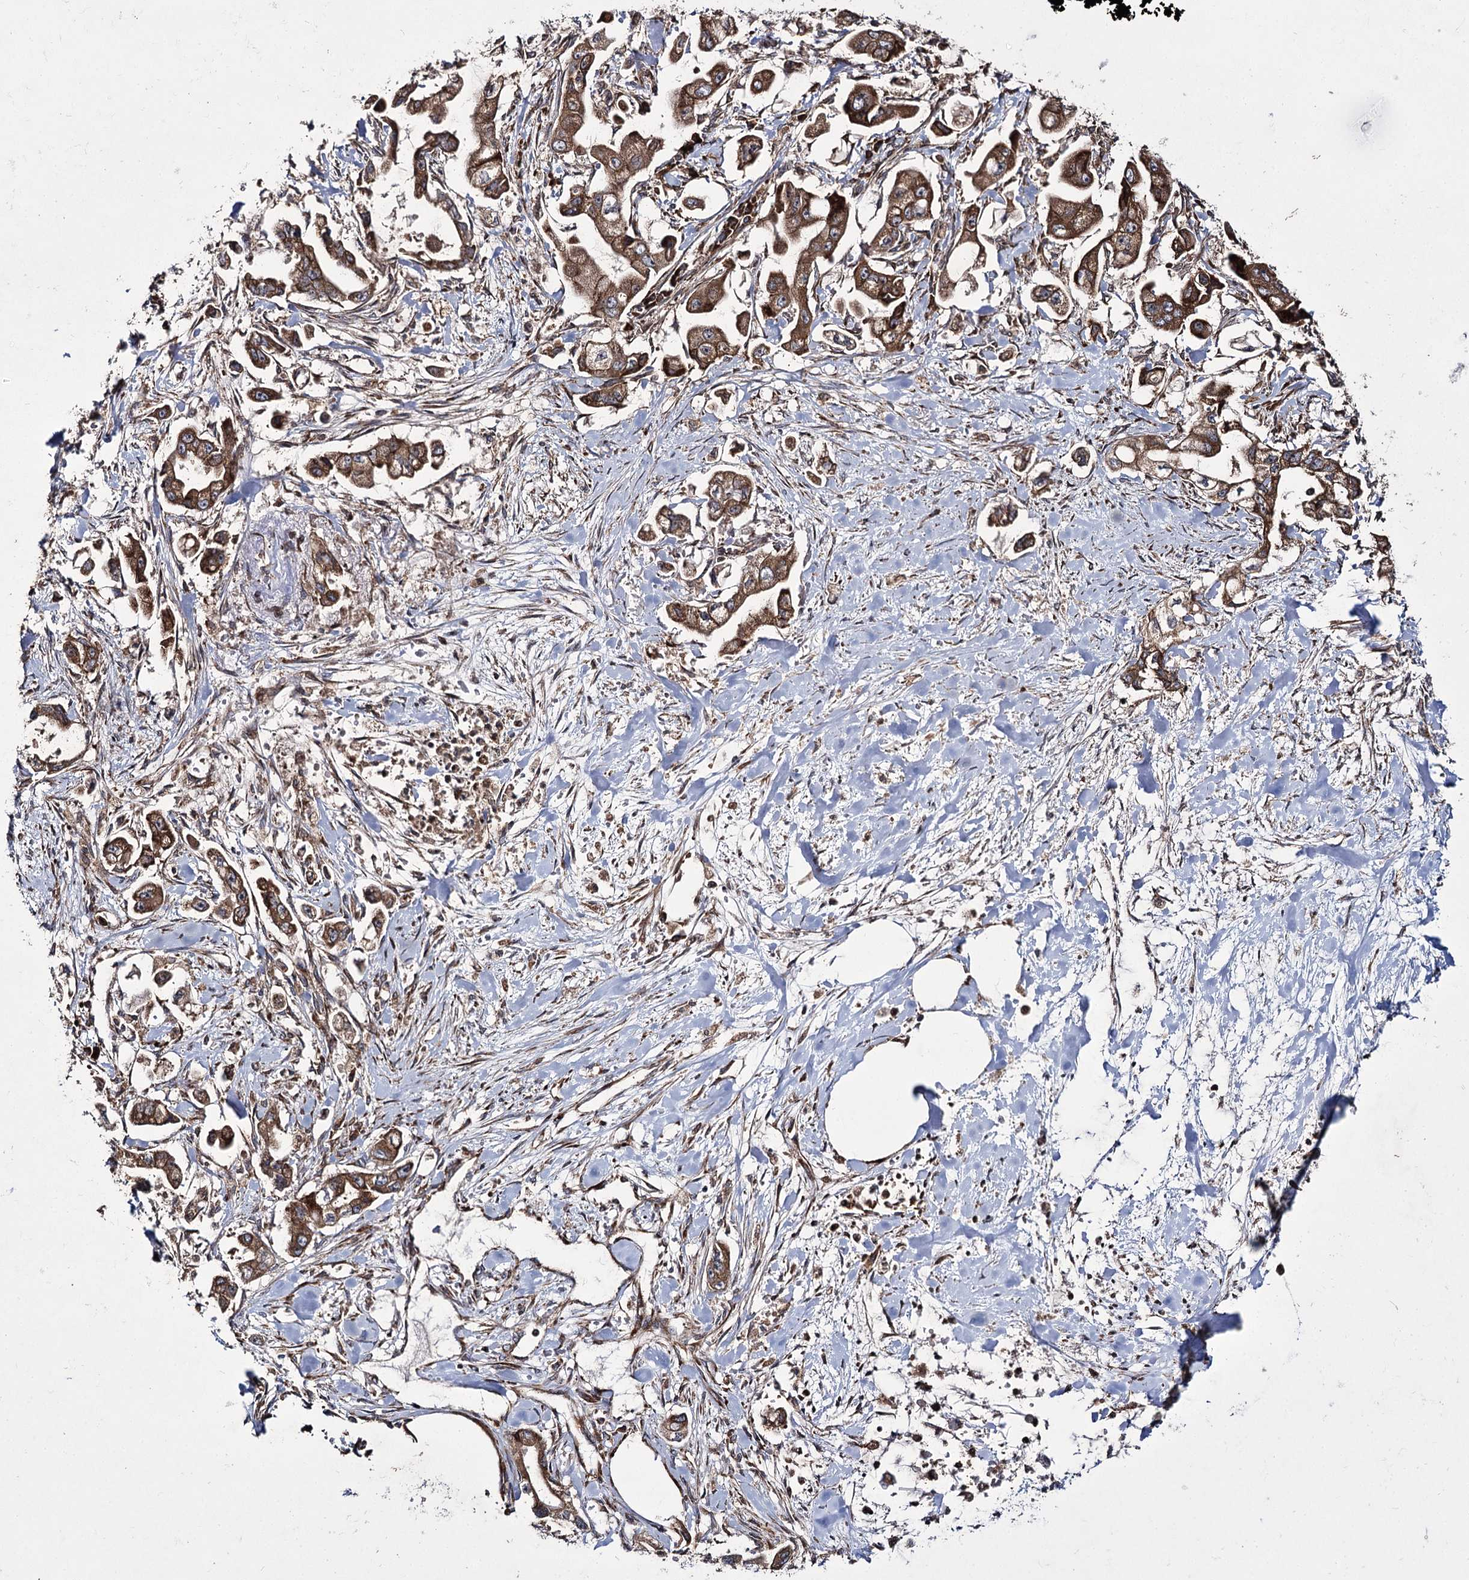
{"staining": {"intensity": "moderate", "quantity": ">75%", "location": "cytoplasmic/membranous"}, "tissue": "stomach cancer", "cell_type": "Tumor cells", "image_type": "cancer", "snomed": [{"axis": "morphology", "description": "Adenocarcinoma, NOS"}, {"axis": "topography", "description": "Stomach"}], "caption": "IHC photomicrograph of human stomach adenocarcinoma stained for a protein (brown), which displays medium levels of moderate cytoplasmic/membranous expression in about >75% of tumor cells.", "gene": "HECTD2", "patient": {"sex": "male", "age": 62}}